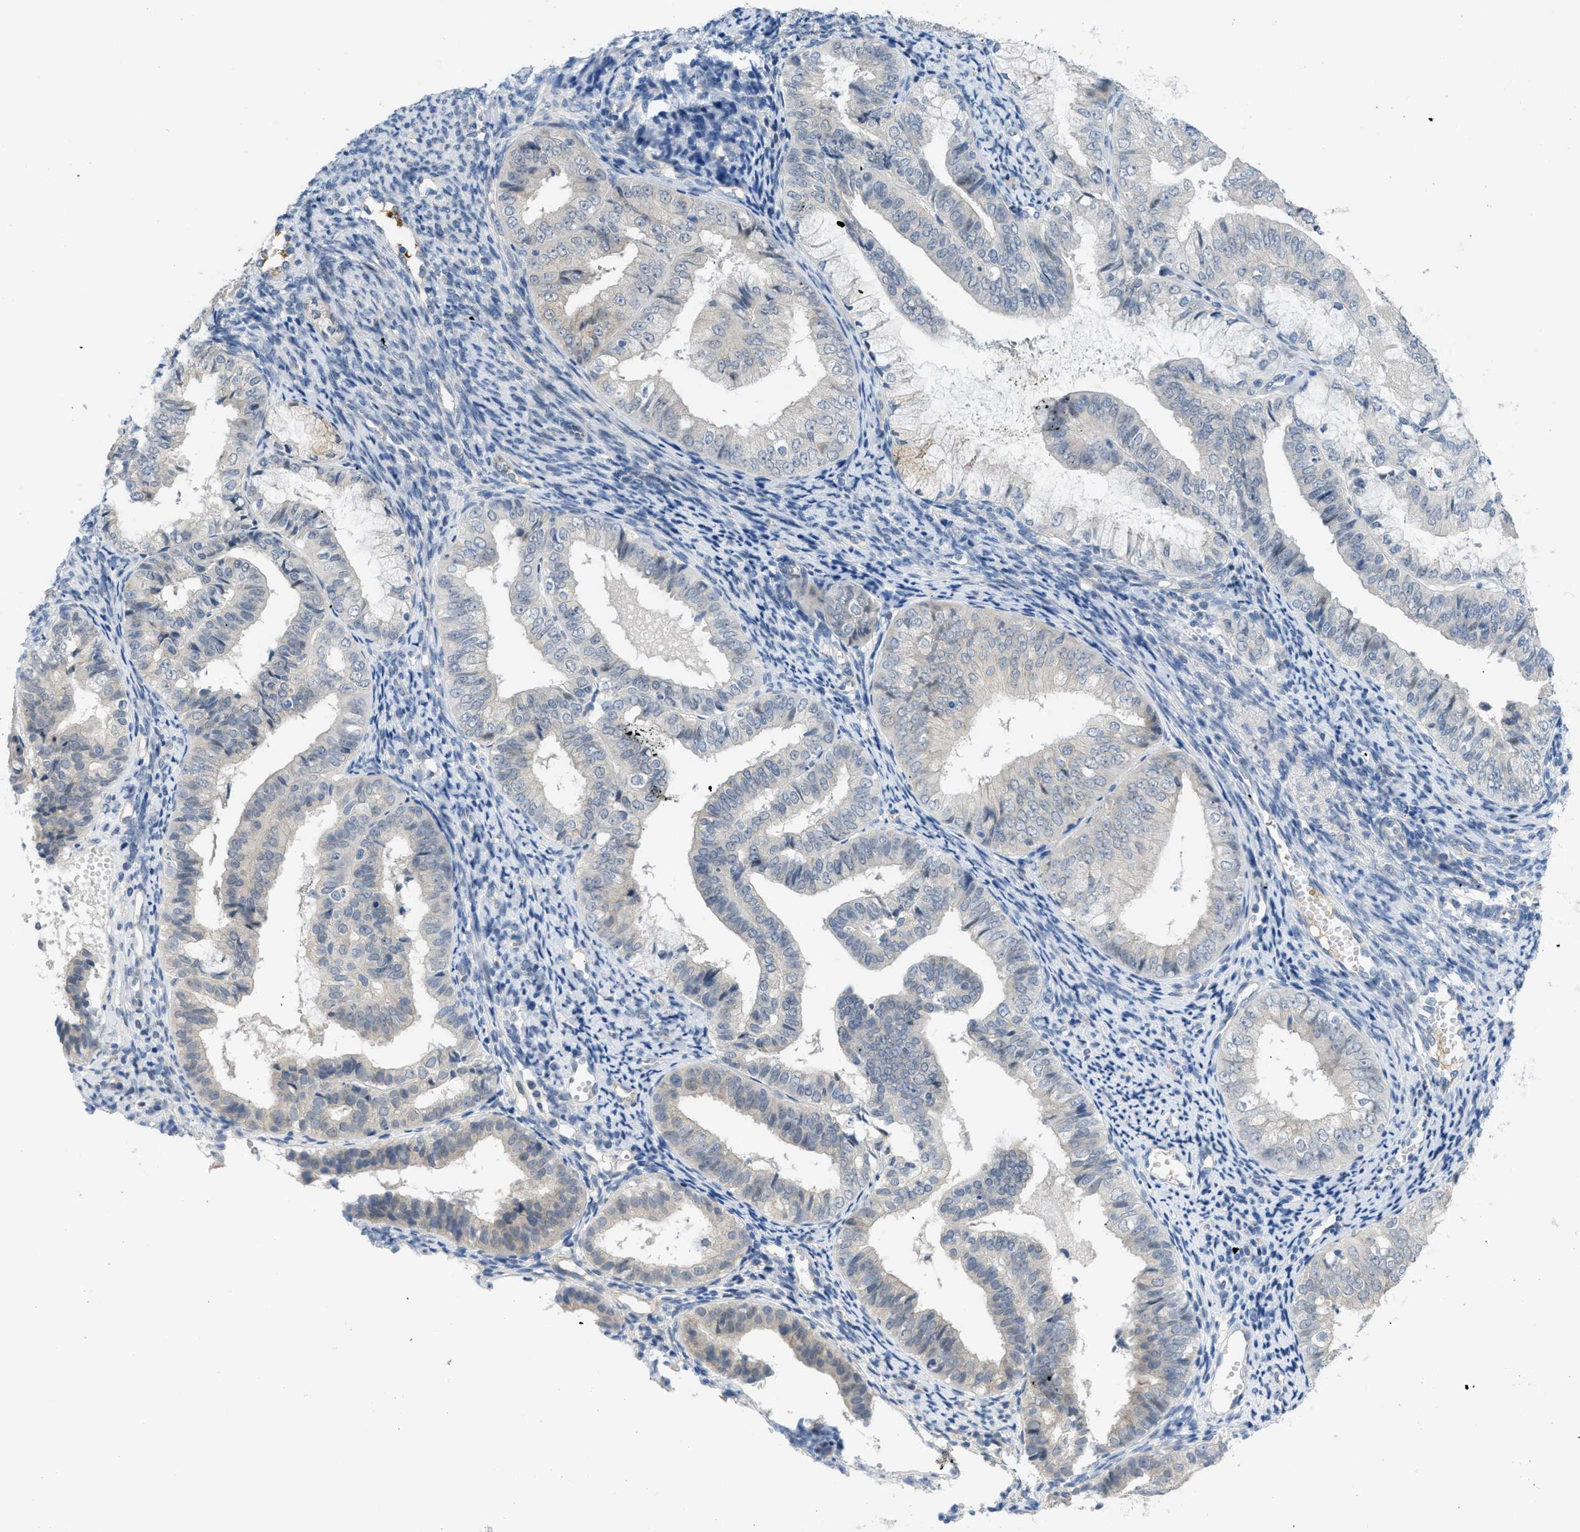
{"staining": {"intensity": "negative", "quantity": "none", "location": "none"}, "tissue": "endometrial cancer", "cell_type": "Tumor cells", "image_type": "cancer", "snomed": [{"axis": "morphology", "description": "Adenocarcinoma, NOS"}, {"axis": "topography", "description": "Endometrium"}], "caption": "DAB immunohistochemical staining of human endometrial cancer shows no significant expression in tumor cells.", "gene": "TNFAIP1", "patient": {"sex": "female", "age": 63}}